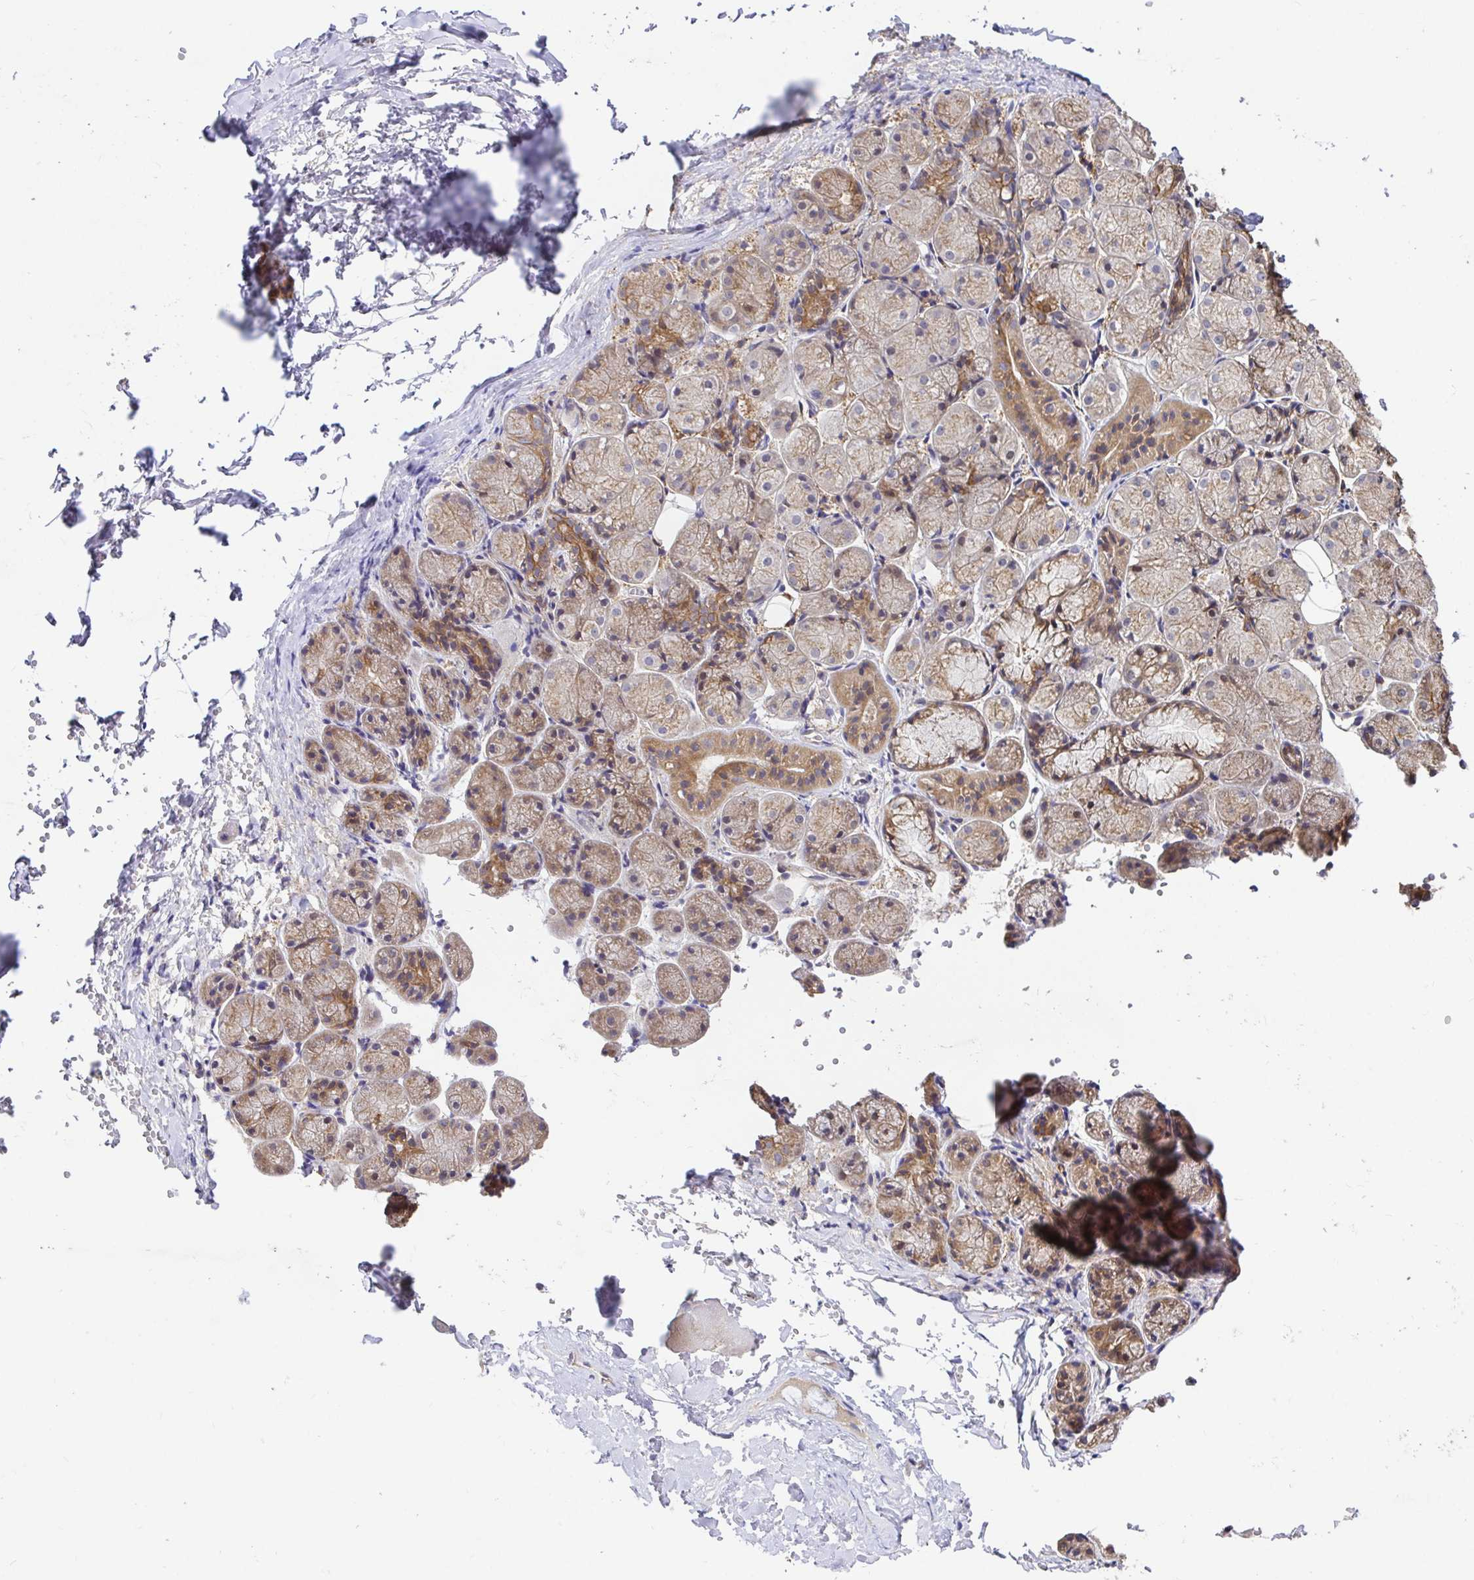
{"staining": {"intensity": "moderate", "quantity": ">75%", "location": "cytoplasmic/membranous"}, "tissue": "salivary gland", "cell_type": "Glandular cells", "image_type": "normal", "snomed": [{"axis": "morphology", "description": "Normal tissue, NOS"}, {"axis": "topography", "description": "Salivary gland"}], "caption": "Unremarkable salivary gland reveals moderate cytoplasmic/membranous expression in approximately >75% of glandular cells.", "gene": "ELP1", "patient": {"sex": "female", "age": 24}}